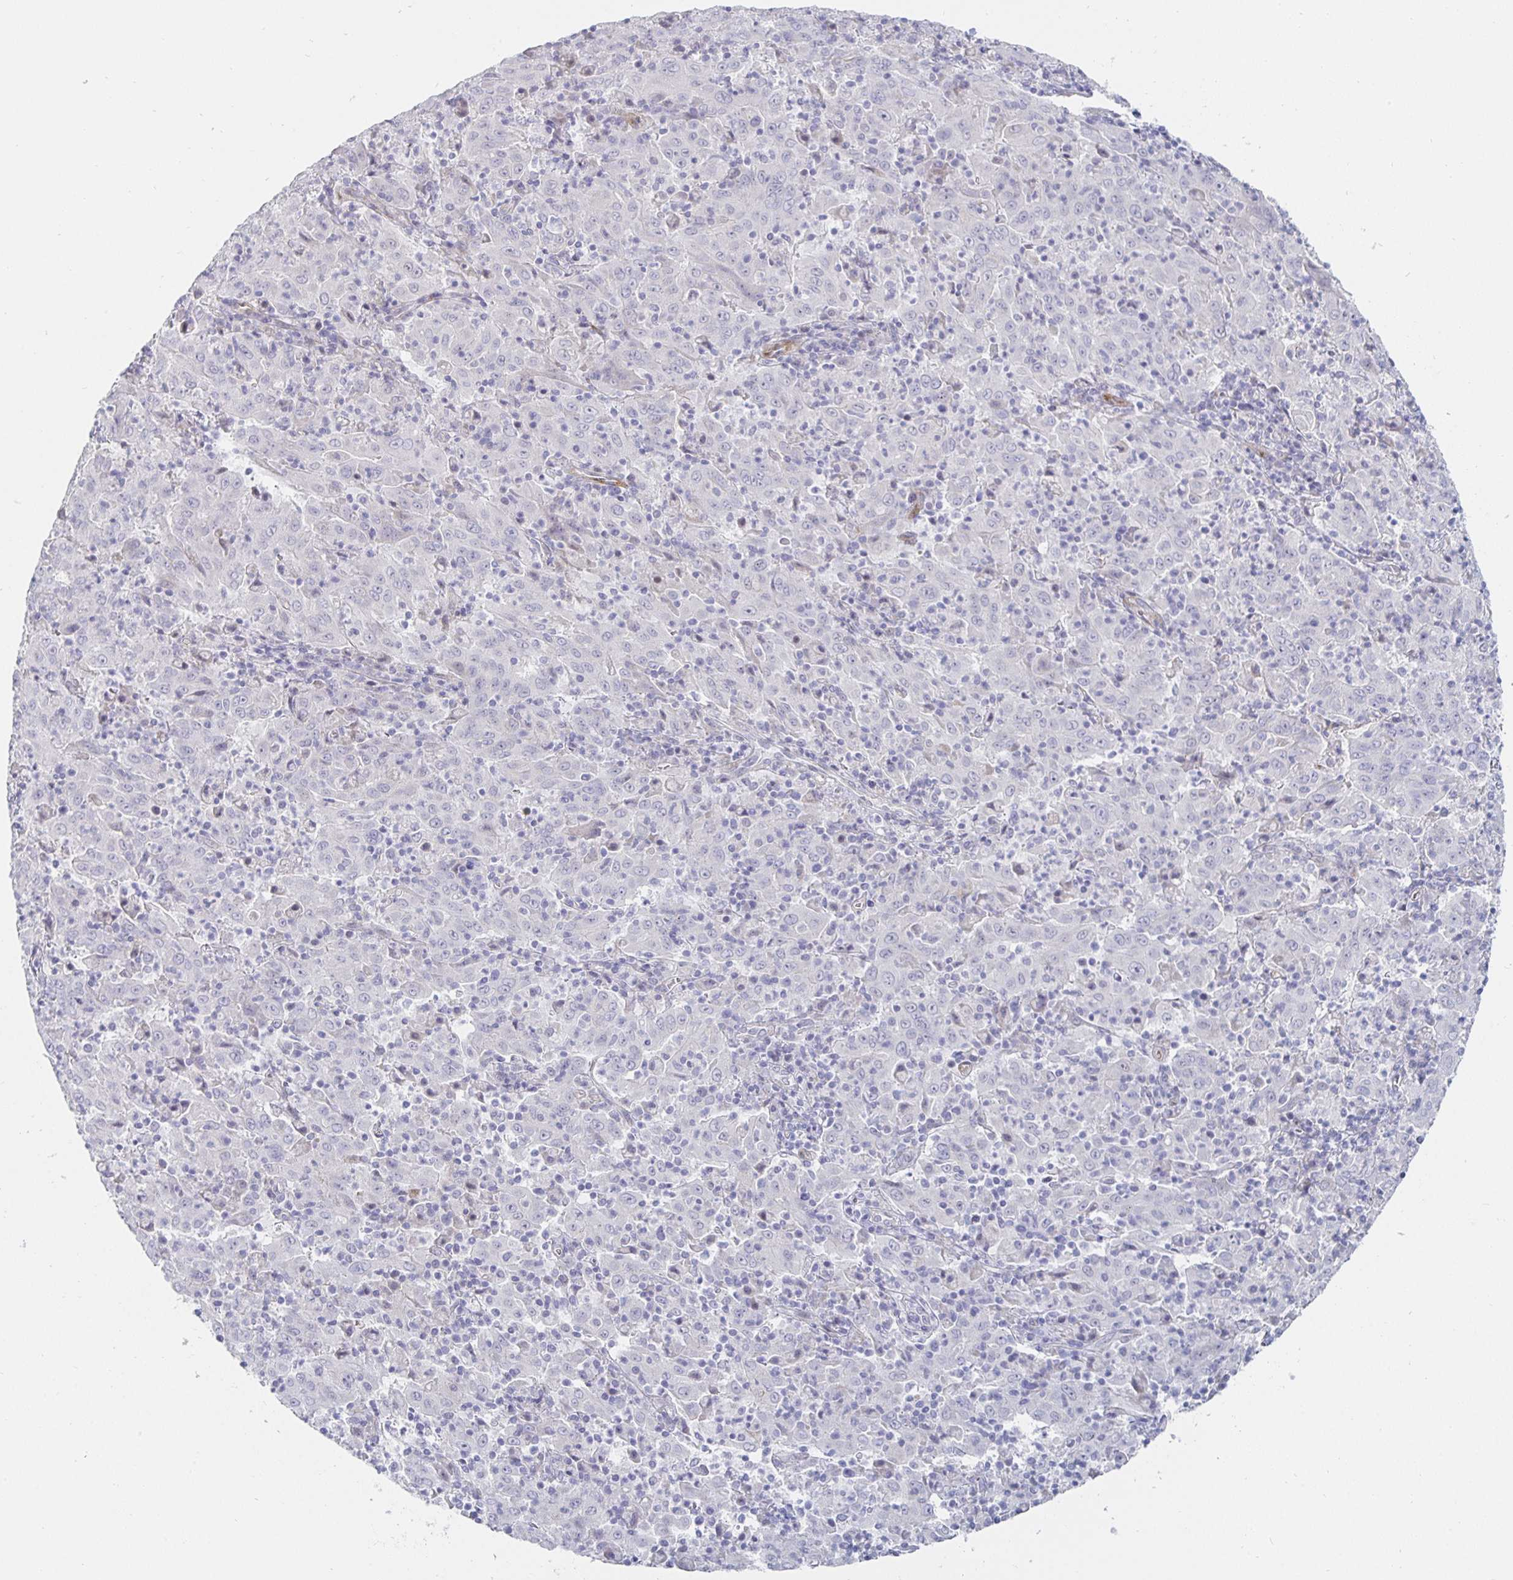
{"staining": {"intensity": "negative", "quantity": "none", "location": "none"}, "tissue": "pancreatic cancer", "cell_type": "Tumor cells", "image_type": "cancer", "snomed": [{"axis": "morphology", "description": "Adenocarcinoma, NOS"}, {"axis": "topography", "description": "Pancreas"}], "caption": "Pancreatic cancer was stained to show a protein in brown. There is no significant staining in tumor cells.", "gene": "S100G", "patient": {"sex": "male", "age": 63}}